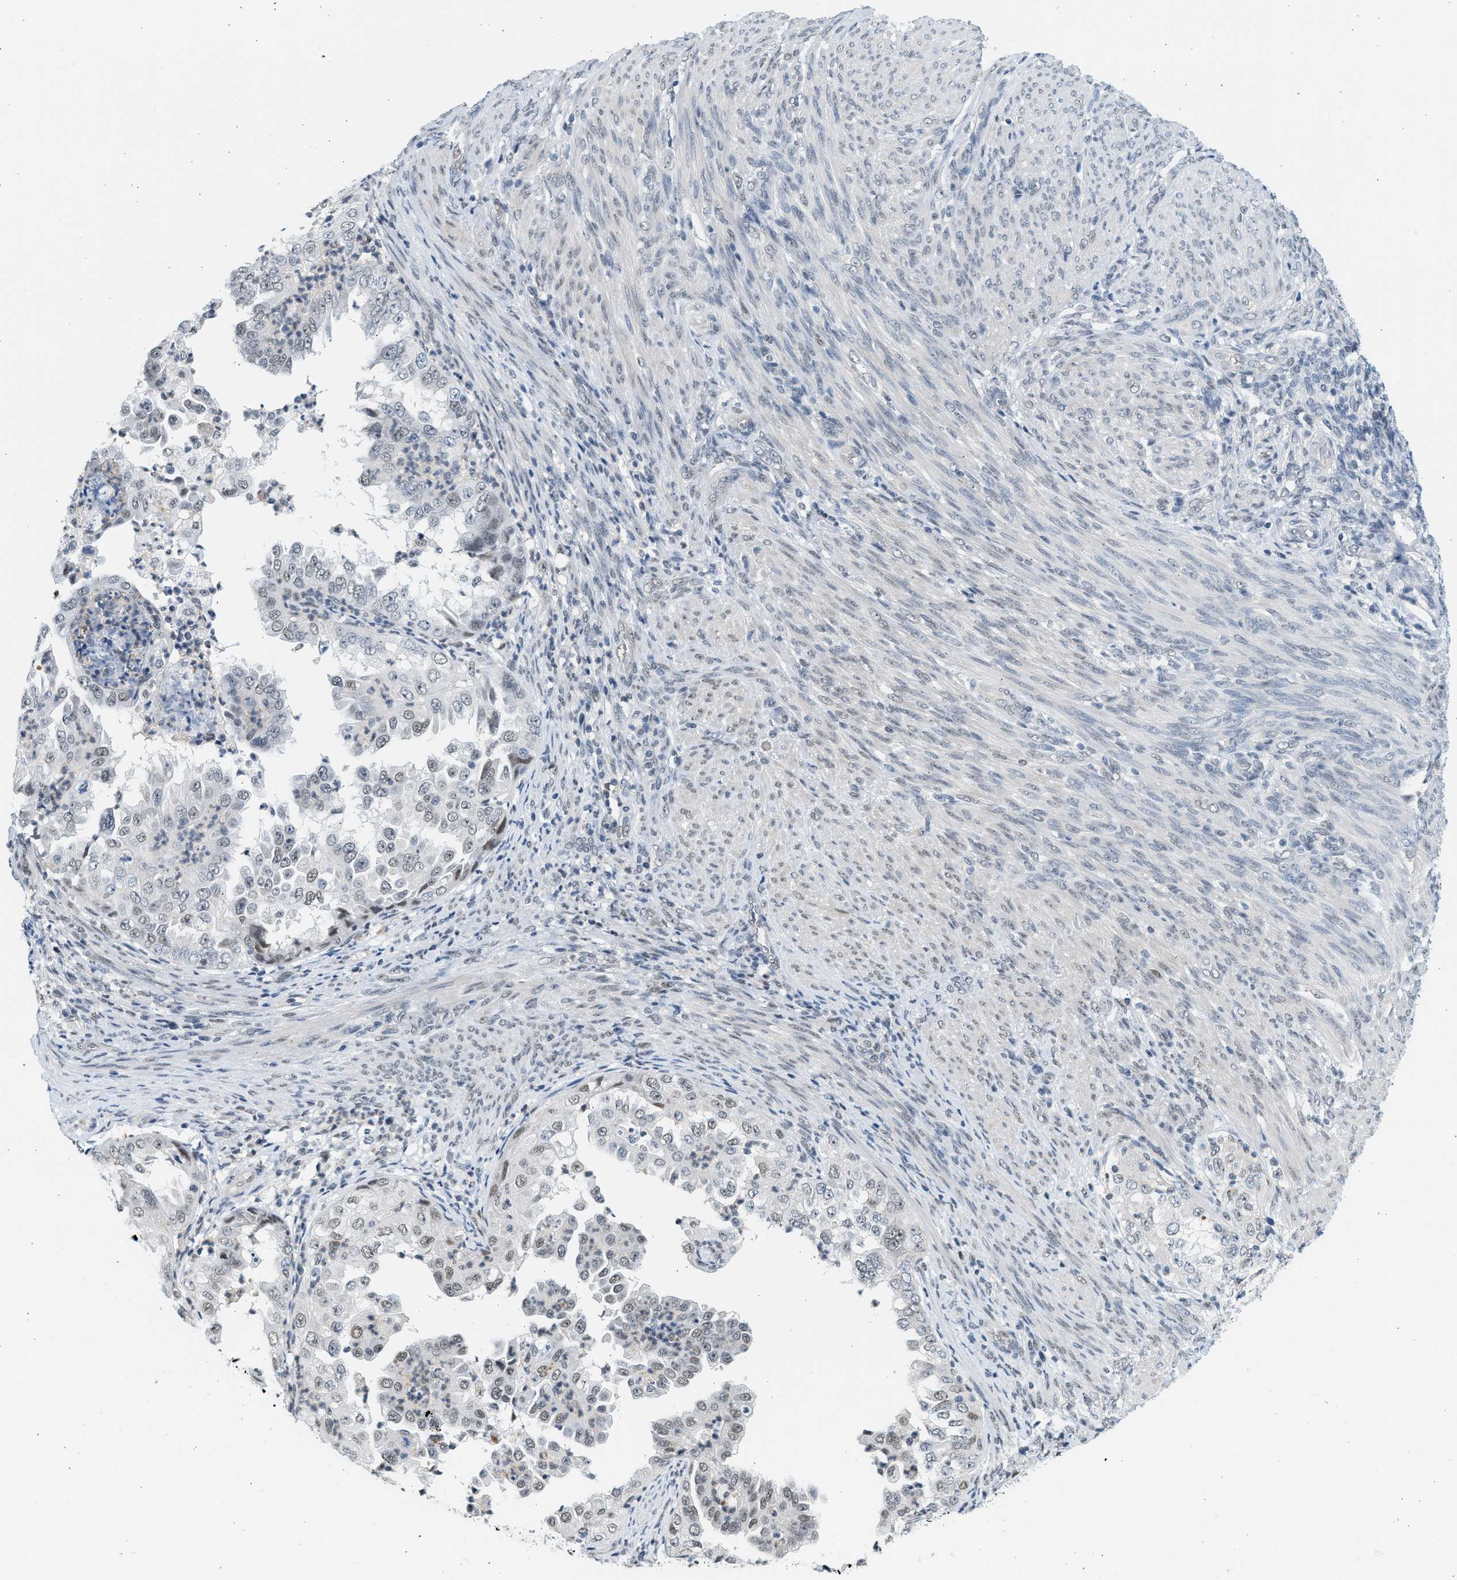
{"staining": {"intensity": "weak", "quantity": "25%-75%", "location": "nuclear"}, "tissue": "endometrial cancer", "cell_type": "Tumor cells", "image_type": "cancer", "snomed": [{"axis": "morphology", "description": "Adenocarcinoma, NOS"}, {"axis": "topography", "description": "Endometrium"}], "caption": "The photomicrograph exhibits staining of endometrial adenocarcinoma, revealing weak nuclear protein staining (brown color) within tumor cells.", "gene": "HIPK1", "patient": {"sex": "female", "age": 85}}